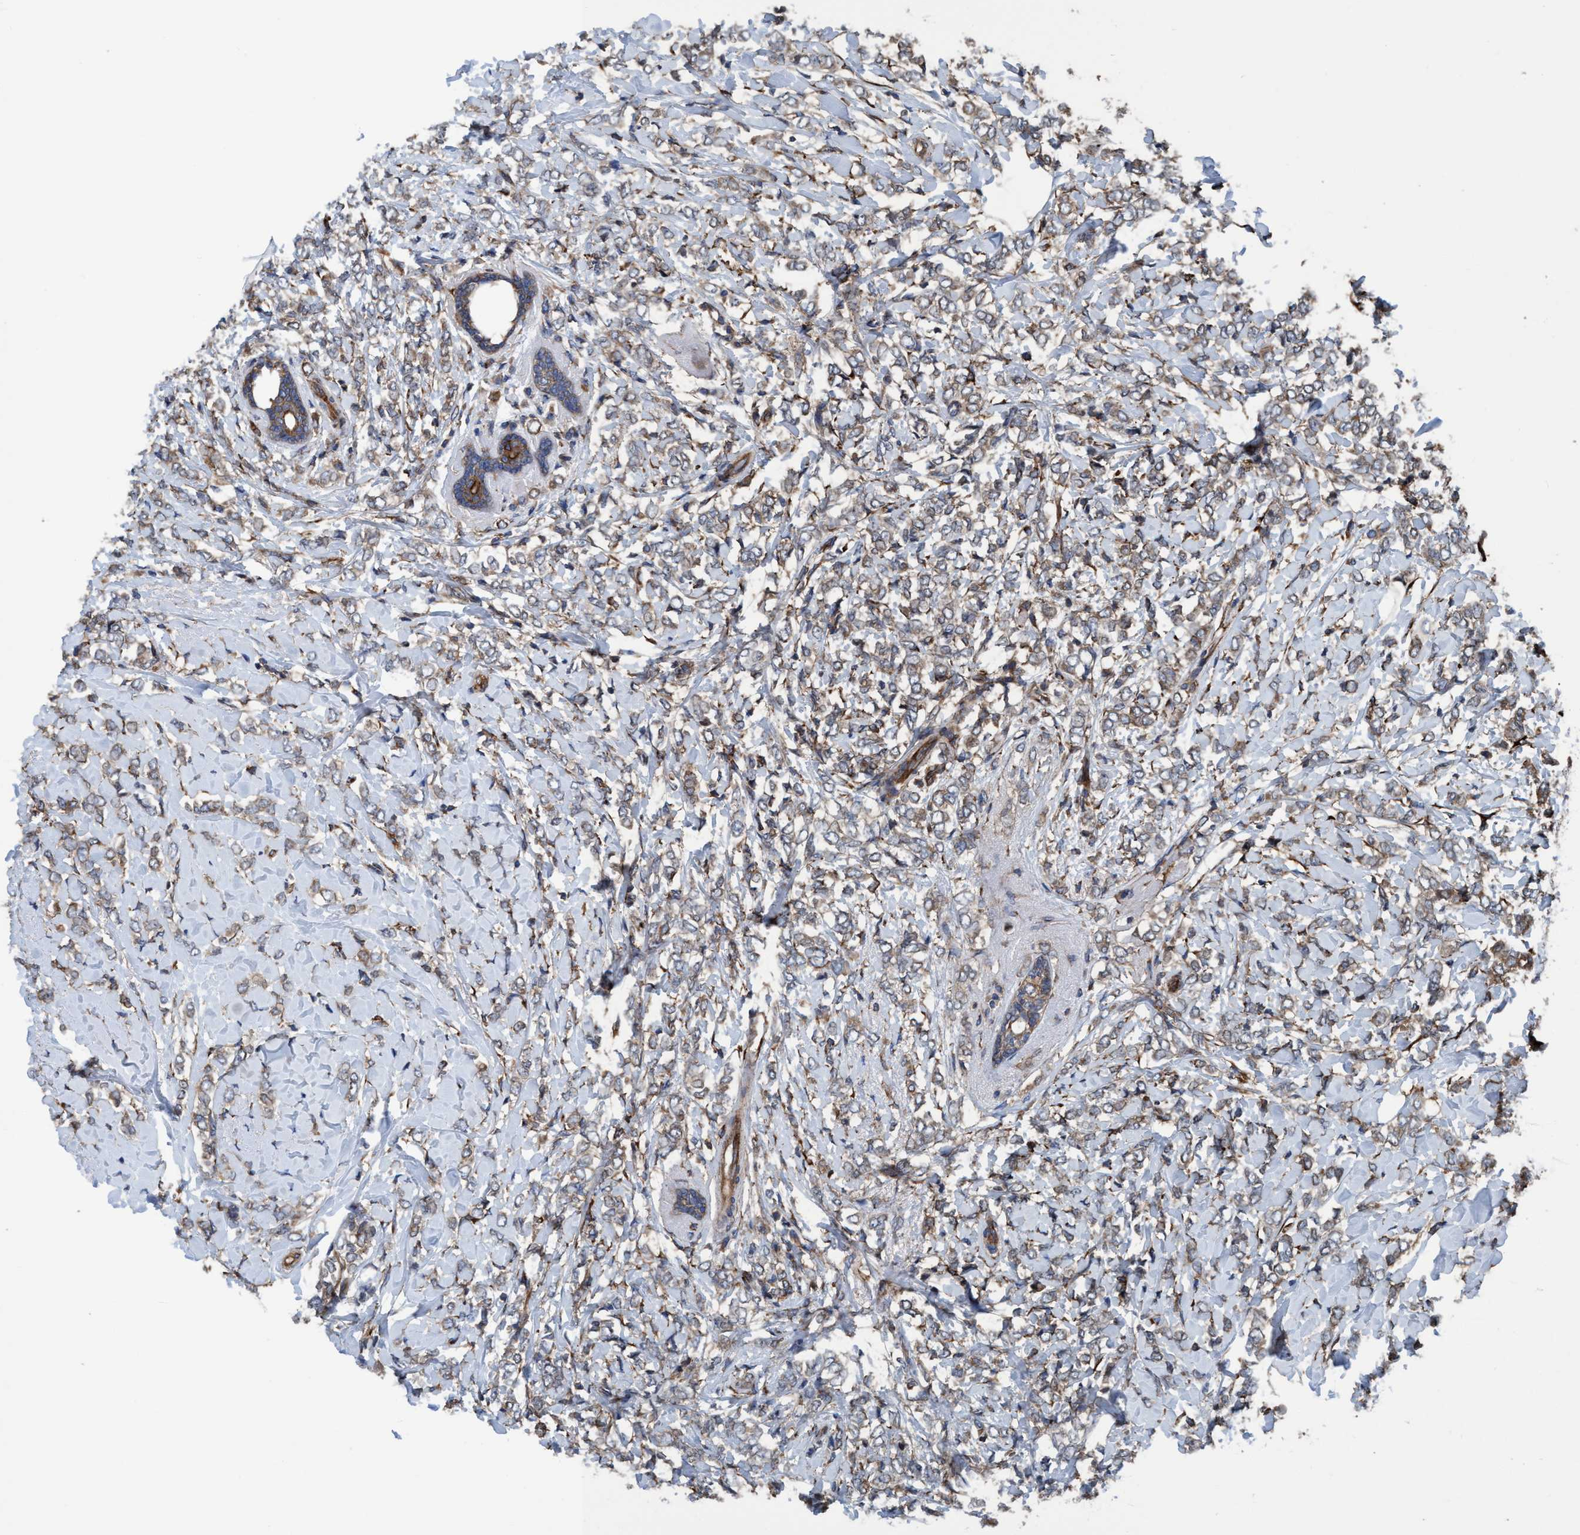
{"staining": {"intensity": "moderate", "quantity": ">75%", "location": "cytoplasmic/membranous"}, "tissue": "breast cancer", "cell_type": "Tumor cells", "image_type": "cancer", "snomed": [{"axis": "morphology", "description": "Normal tissue, NOS"}, {"axis": "morphology", "description": "Lobular carcinoma"}, {"axis": "topography", "description": "Breast"}], "caption": "Brown immunohistochemical staining in human breast cancer (lobular carcinoma) shows moderate cytoplasmic/membranous expression in approximately >75% of tumor cells.", "gene": "NMT1", "patient": {"sex": "female", "age": 47}}